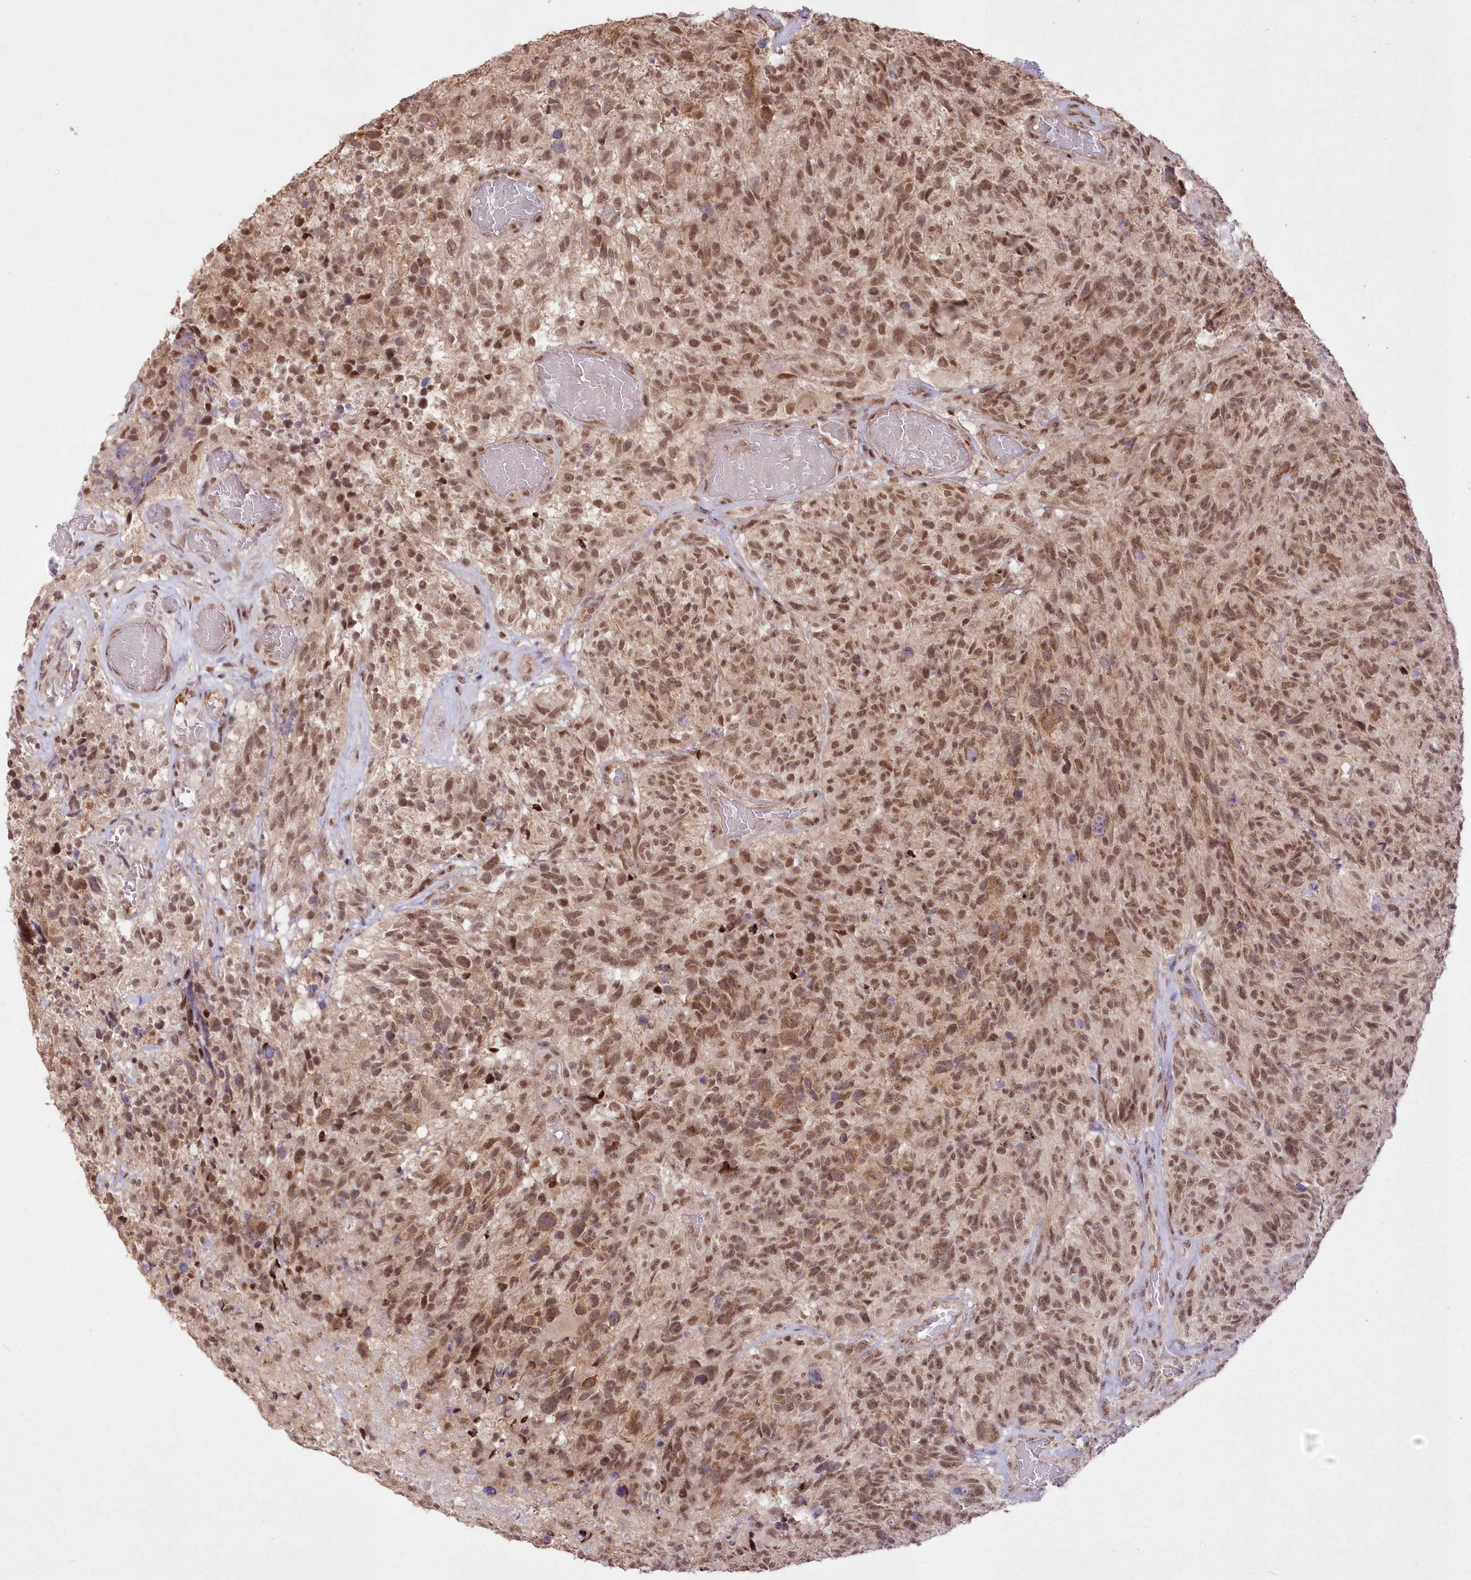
{"staining": {"intensity": "moderate", "quantity": ">75%", "location": "cytoplasmic/membranous,nuclear"}, "tissue": "glioma", "cell_type": "Tumor cells", "image_type": "cancer", "snomed": [{"axis": "morphology", "description": "Glioma, malignant, High grade"}, {"axis": "topography", "description": "Brain"}], "caption": "Tumor cells exhibit moderate cytoplasmic/membranous and nuclear positivity in about >75% of cells in high-grade glioma (malignant). (brown staining indicates protein expression, while blue staining denotes nuclei).", "gene": "WBP1L", "patient": {"sex": "male", "age": 69}}